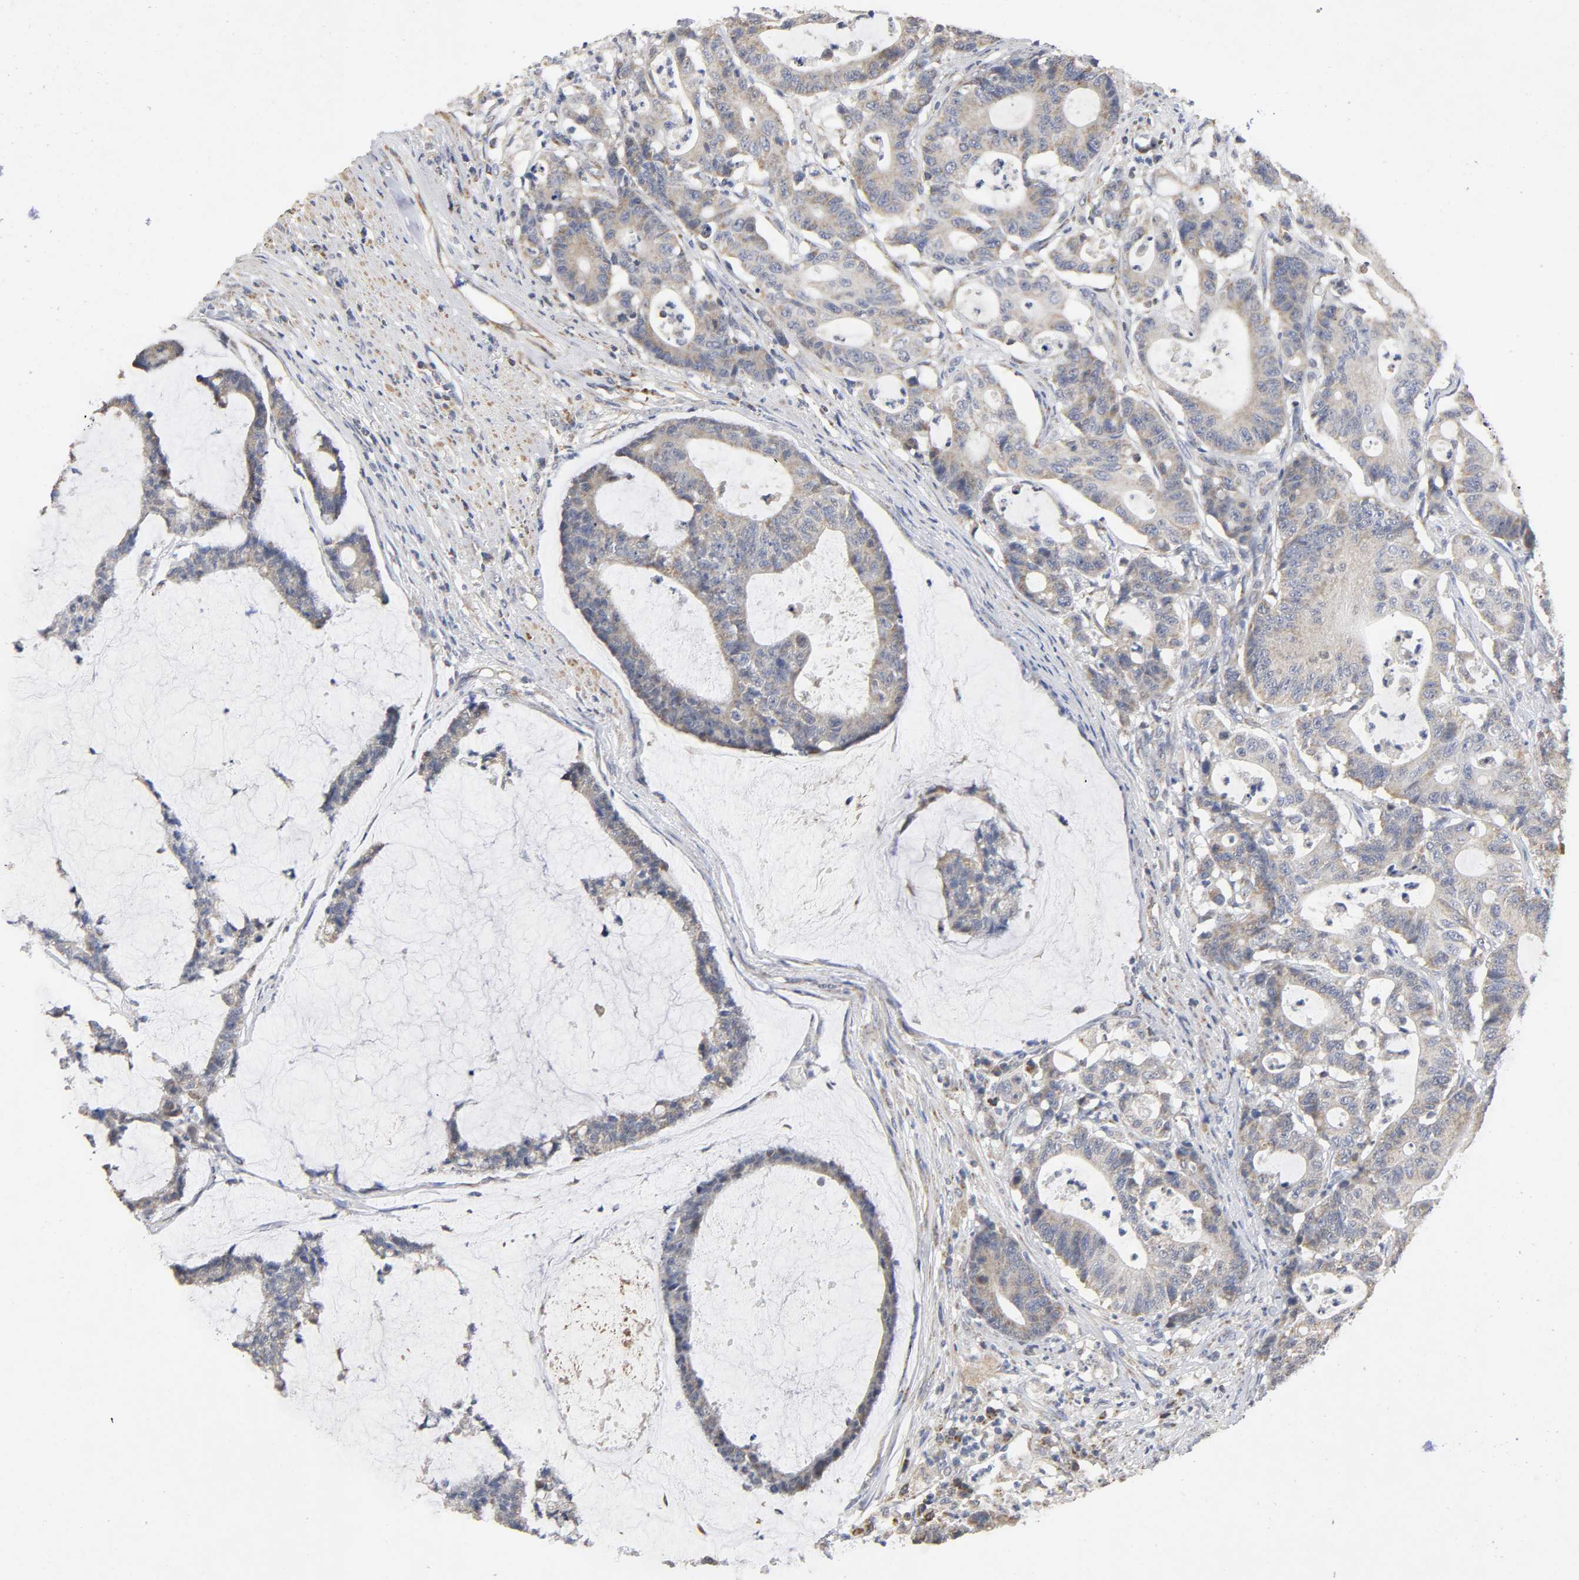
{"staining": {"intensity": "weak", "quantity": ">75%", "location": "cytoplasmic/membranous"}, "tissue": "colorectal cancer", "cell_type": "Tumor cells", "image_type": "cancer", "snomed": [{"axis": "morphology", "description": "Adenocarcinoma, NOS"}, {"axis": "topography", "description": "Colon"}], "caption": "Colorectal adenocarcinoma stained with a protein marker displays weak staining in tumor cells.", "gene": "SYT16", "patient": {"sex": "female", "age": 84}}